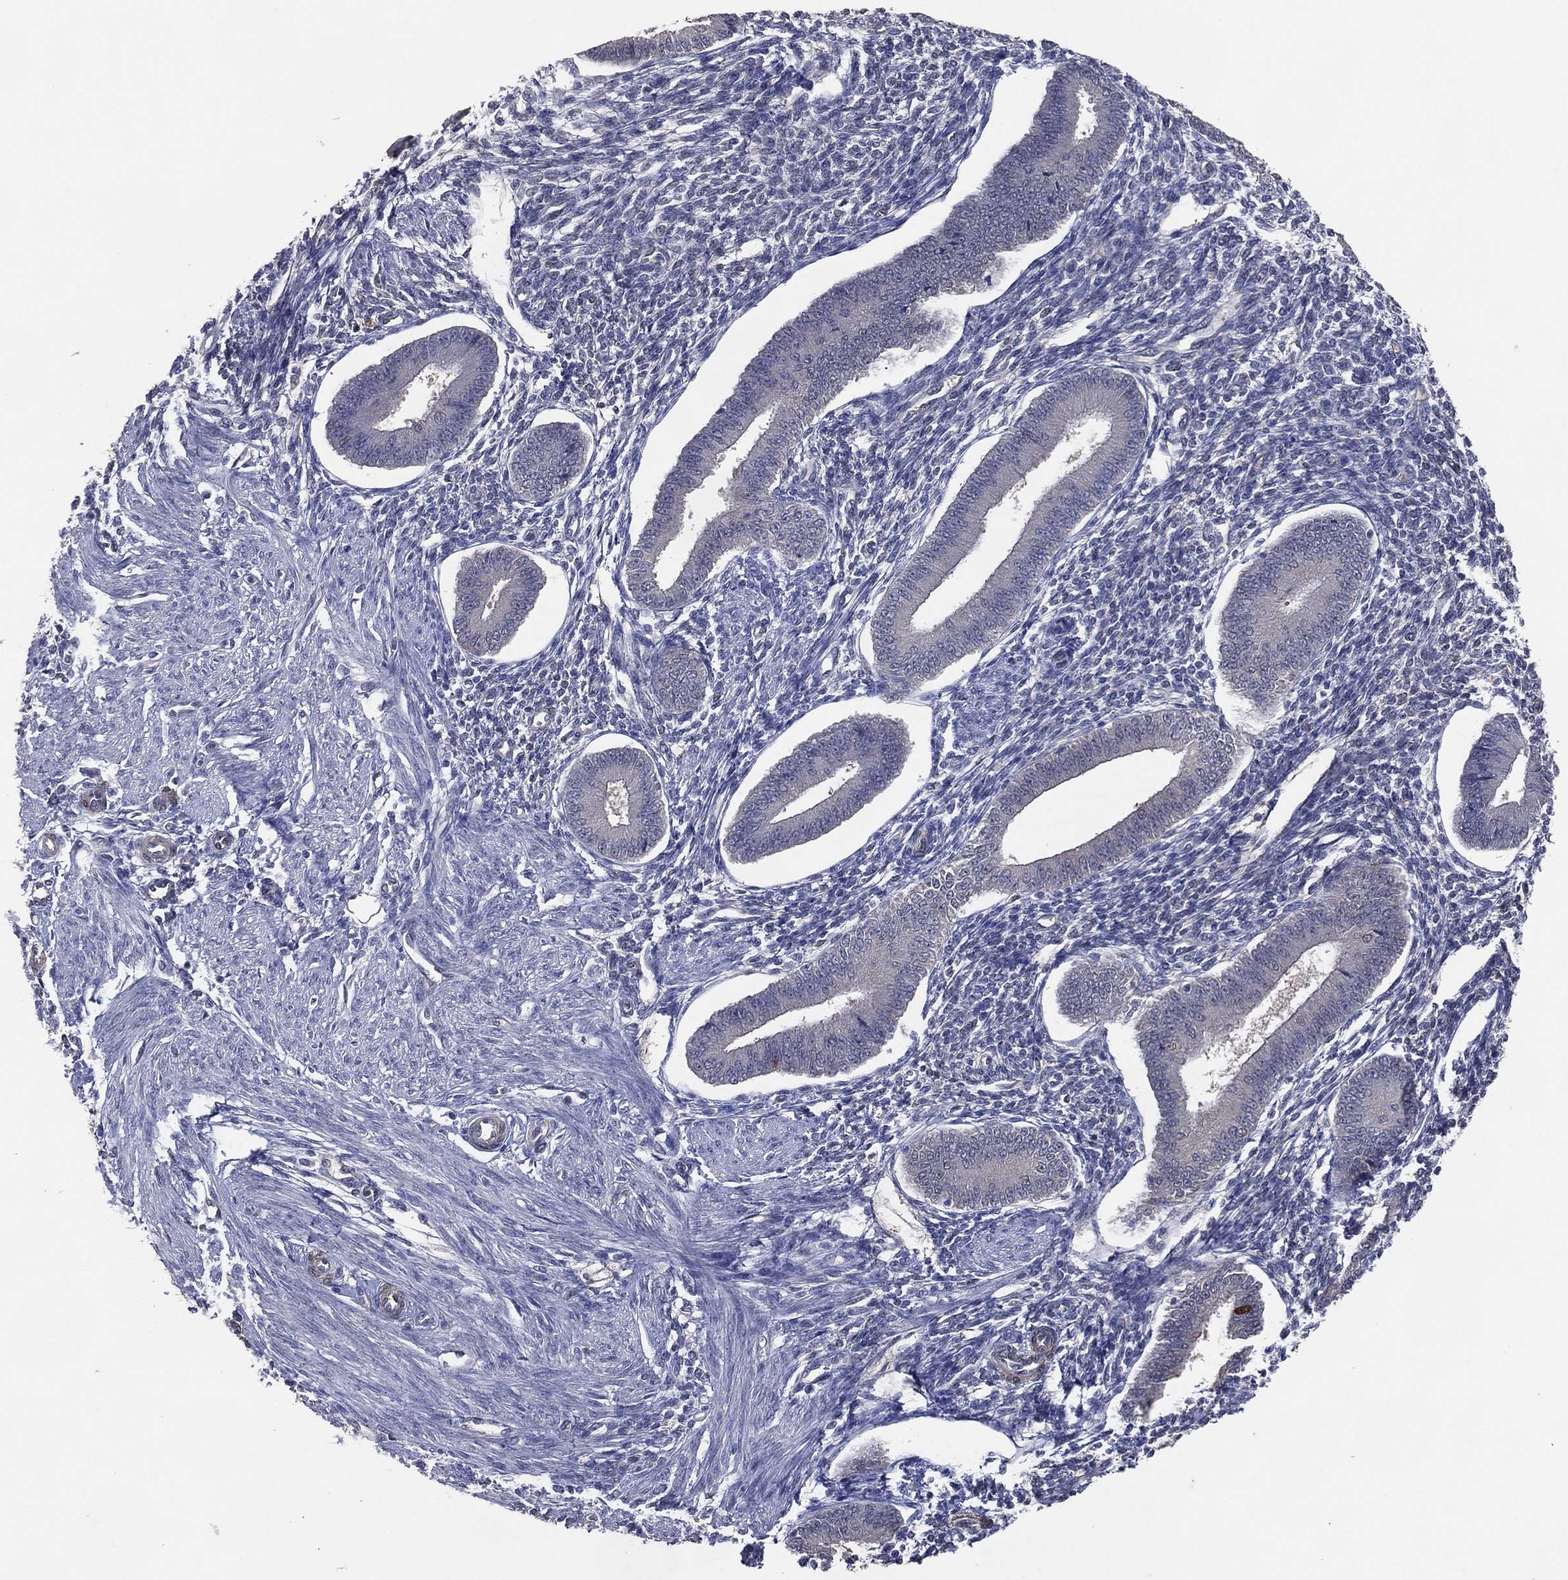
{"staining": {"intensity": "negative", "quantity": "none", "location": "none"}, "tissue": "endometrium", "cell_type": "Cells in endometrial stroma", "image_type": "normal", "snomed": [{"axis": "morphology", "description": "Normal tissue, NOS"}, {"axis": "topography", "description": "Endometrium"}], "caption": "An IHC image of unremarkable endometrium is shown. There is no staining in cells in endometrial stroma of endometrium. (DAB immunohistochemistry, high magnification).", "gene": "AK1", "patient": {"sex": "female", "age": 39}}